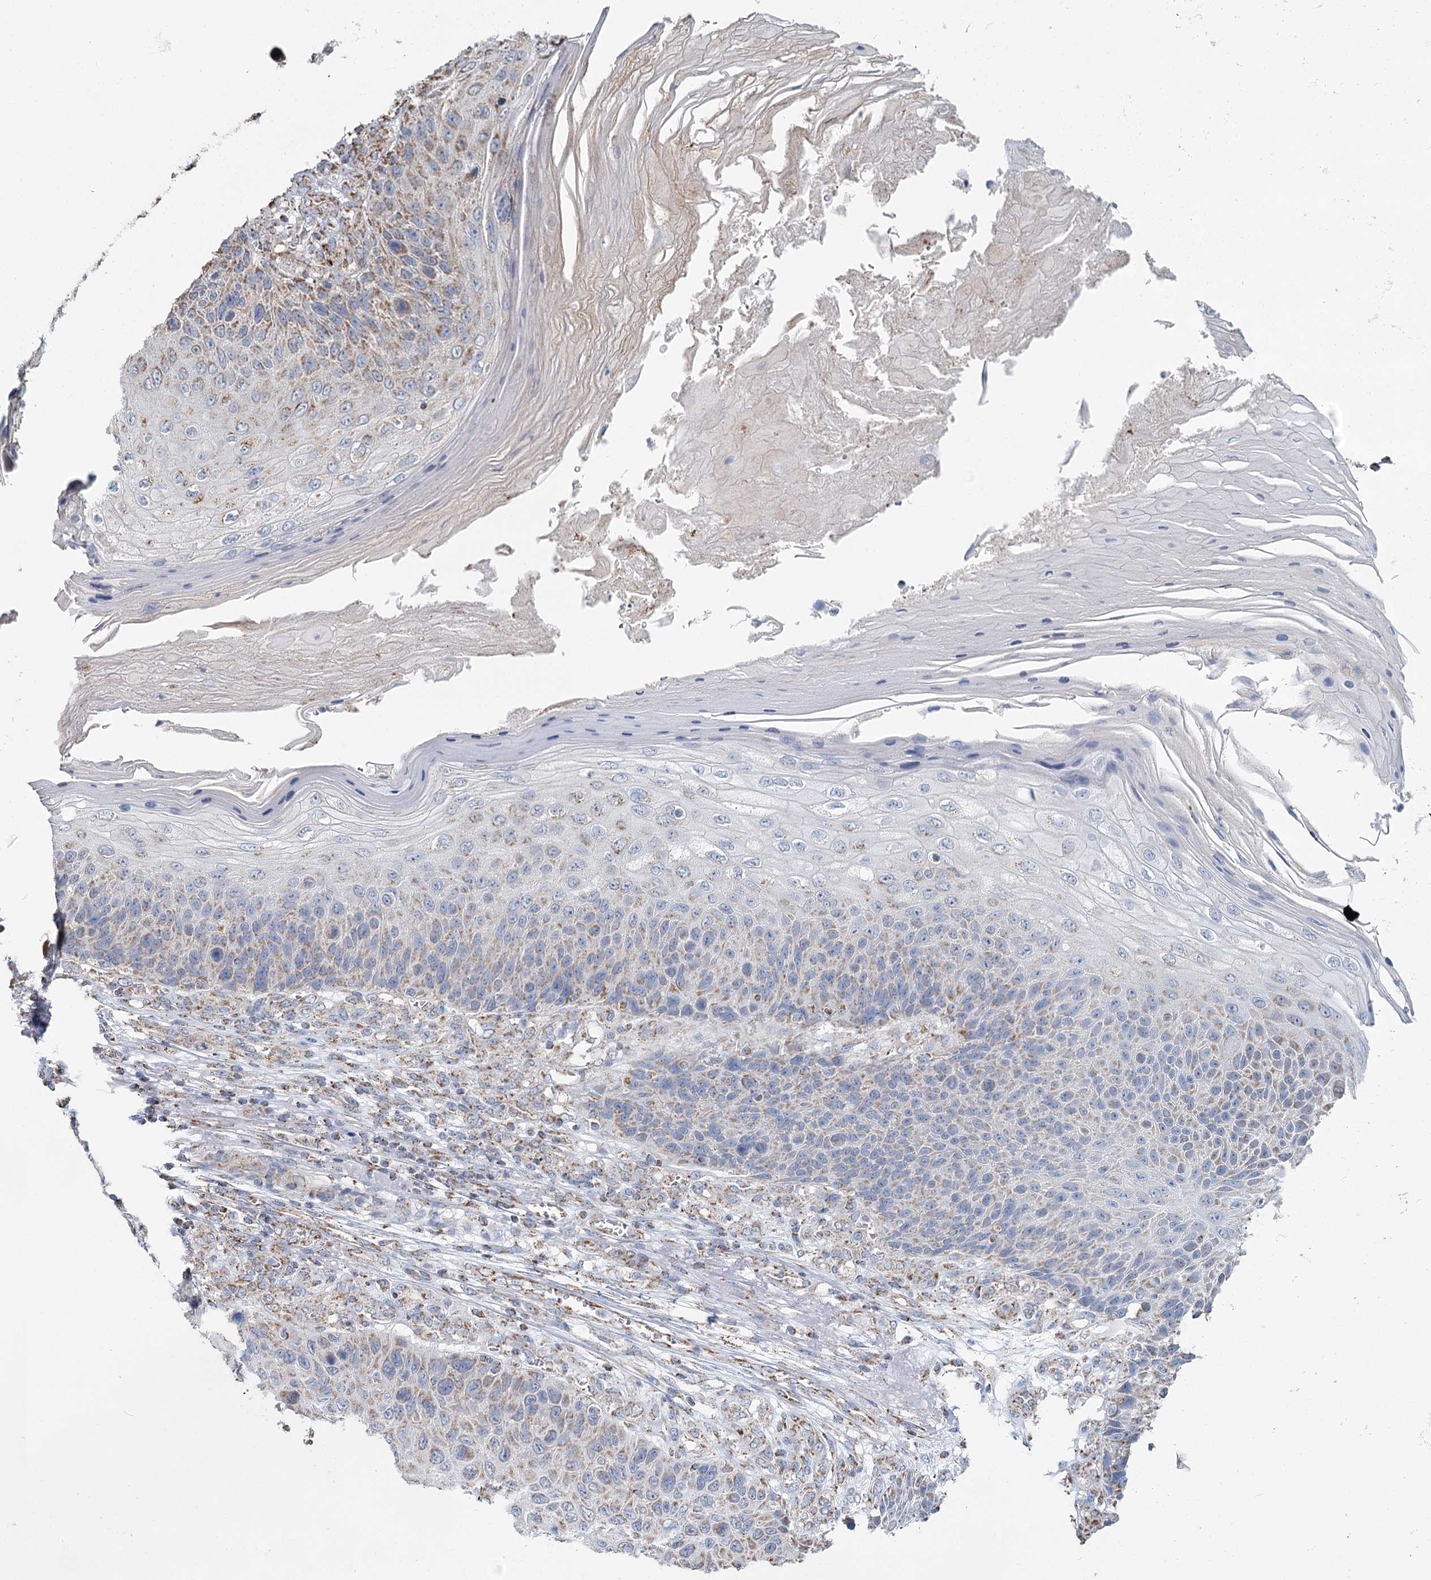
{"staining": {"intensity": "weak", "quantity": "<25%", "location": "cytoplasmic/membranous"}, "tissue": "skin cancer", "cell_type": "Tumor cells", "image_type": "cancer", "snomed": [{"axis": "morphology", "description": "Squamous cell carcinoma, NOS"}, {"axis": "topography", "description": "Skin"}], "caption": "There is no significant staining in tumor cells of skin cancer (squamous cell carcinoma).", "gene": "MRPL44", "patient": {"sex": "female", "age": 88}}